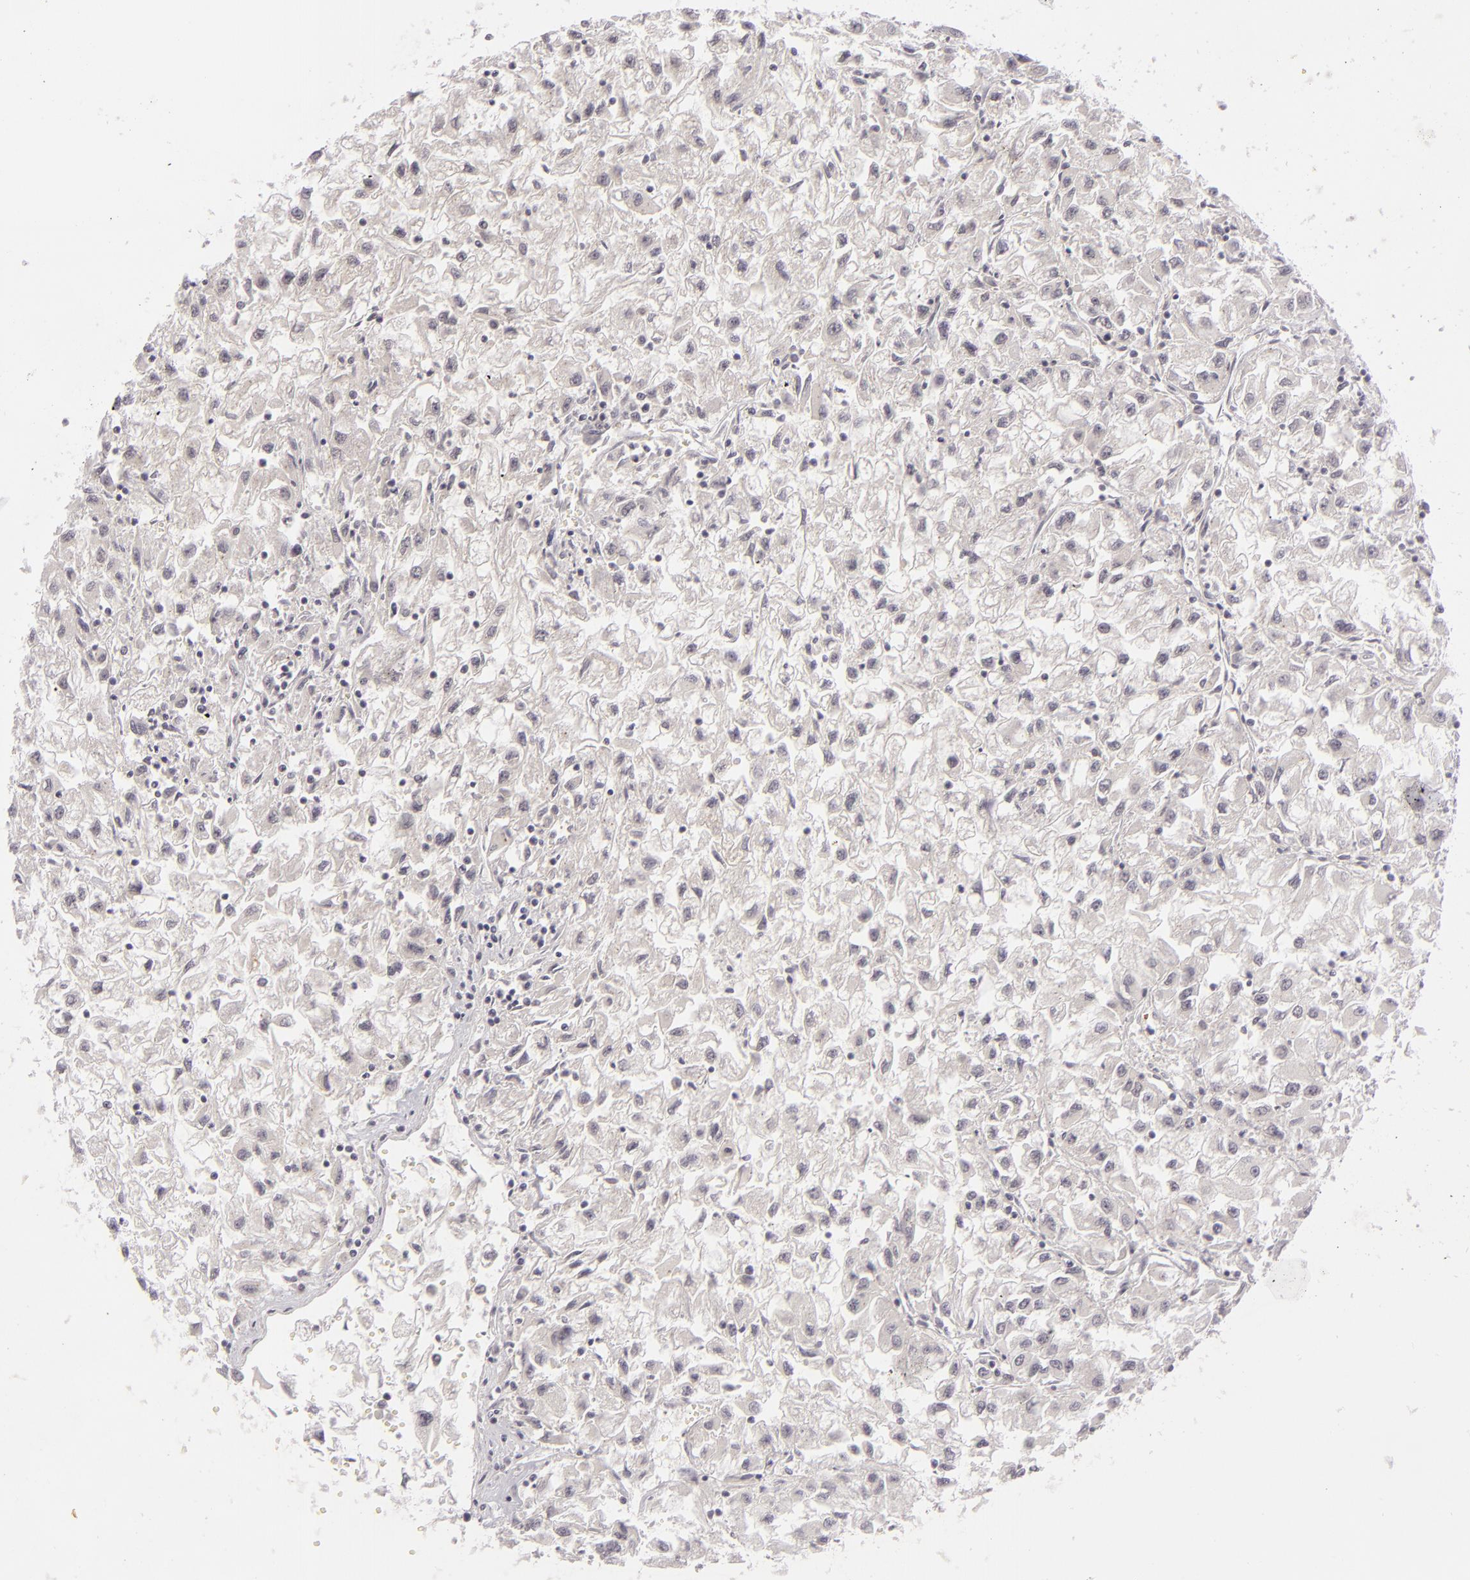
{"staining": {"intensity": "negative", "quantity": "none", "location": "none"}, "tissue": "renal cancer", "cell_type": "Tumor cells", "image_type": "cancer", "snomed": [{"axis": "morphology", "description": "Adenocarcinoma, NOS"}, {"axis": "topography", "description": "Kidney"}], "caption": "This photomicrograph is of adenocarcinoma (renal) stained with immunohistochemistry (IHC) to label a protein in brown with the nuclei are counter-stained blue. There is no staining in tumor cells.", "gene": "DLG3", "patient": {"sex": "male", "age": 59}}